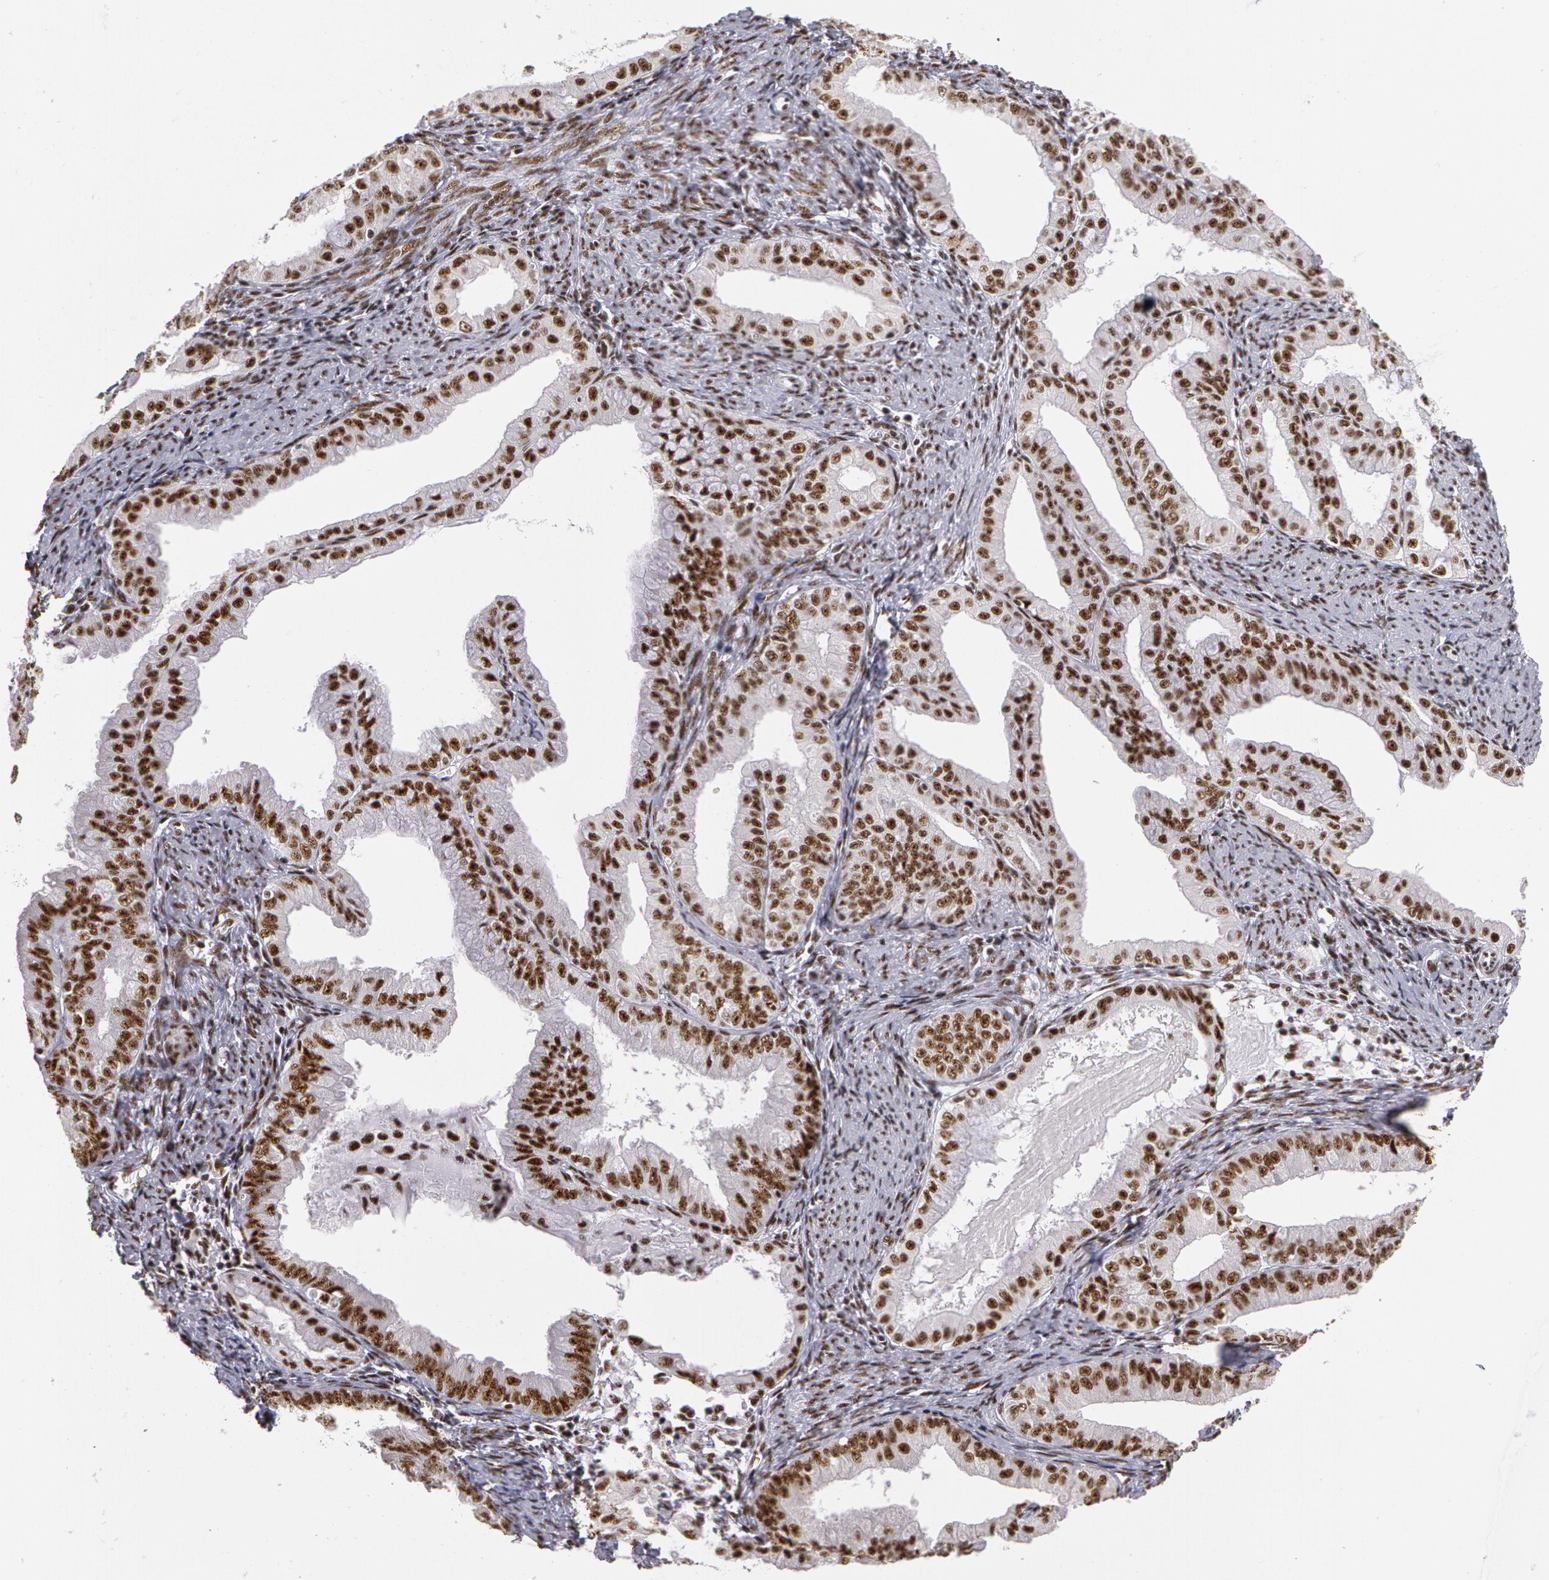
{"staining": {"intensity": "moderate", "quantity": ">75%", "location": "nuclear"}, "tissue": "endometrial cancer", "cell_type": "Tumor cells", "image_type": "cancer", "snomed": [{"axis": "morphology", "description": "Adenocarcinoma, NOS"}, {"axis": "topography", "description": "Endometrium"}], "caption": "A photomicrograph showing moderate nuclear positivity in about >75% of tumor cells in endometrial cancer, as visualized by brown immunohistochemical staining.", "gene": "PNN", "patient": {"sex": "female", "age": 76}}